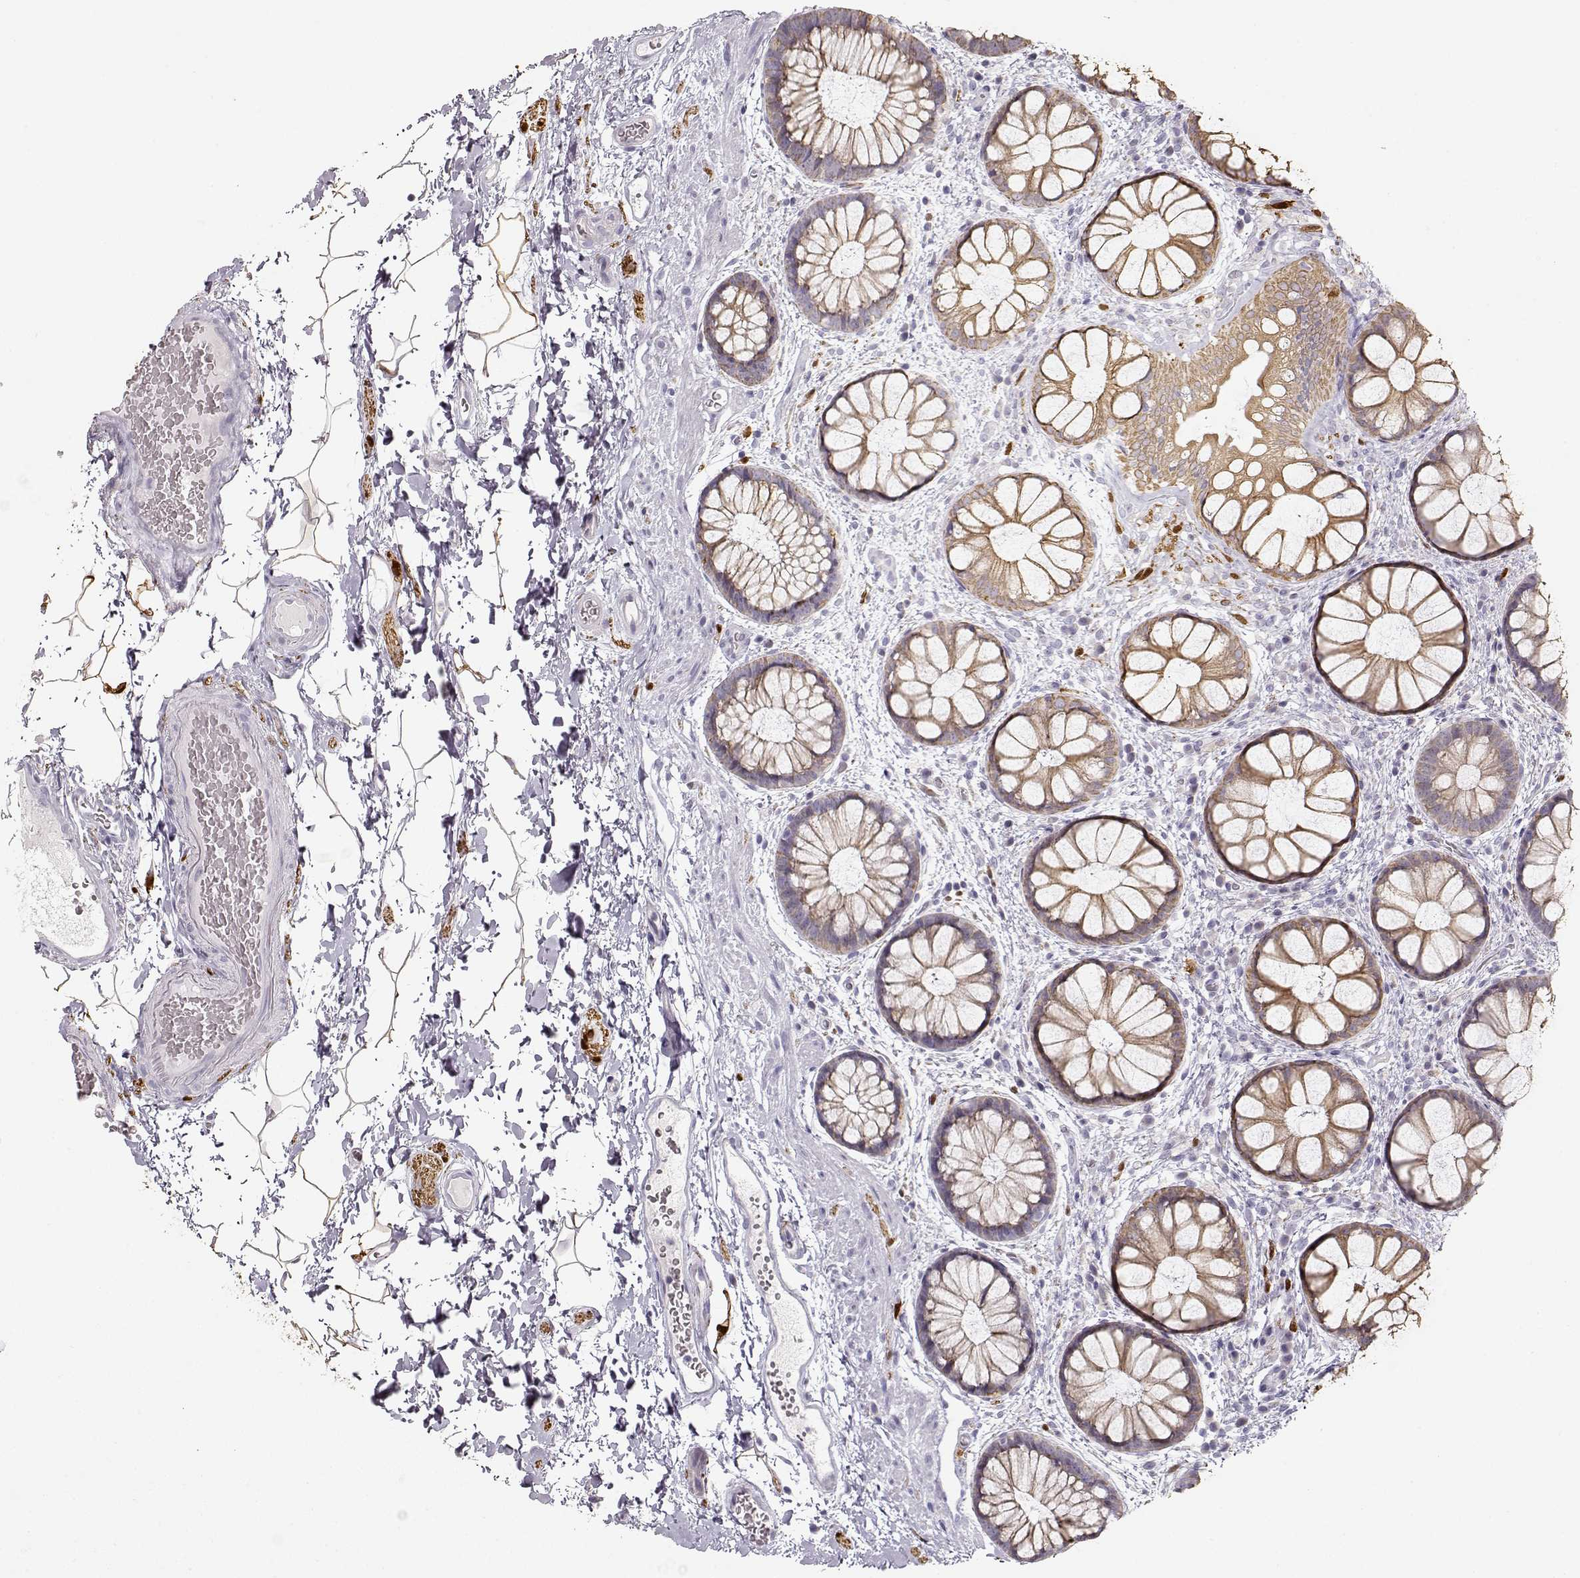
{"staining": {"intensity": "weak", "quantity": ">75%", "location": "cytoplasmic/membranous"}, "tissue": "rectum", "cell_type": "Glandular cells", "image_type": "normal", "snomed": [{"axis": "morphology", "description": "Normal tissue, NOS"}, {"axis": "topography", "description": "Rectum"}], "caption": "Glandular cells demonstrate low levels of weak cytoplasmic/membranous expression in about >75% of cells in unremarkable human rectum.", "gene": "S100B", "patient": {"sex": "female", "age": 62}}